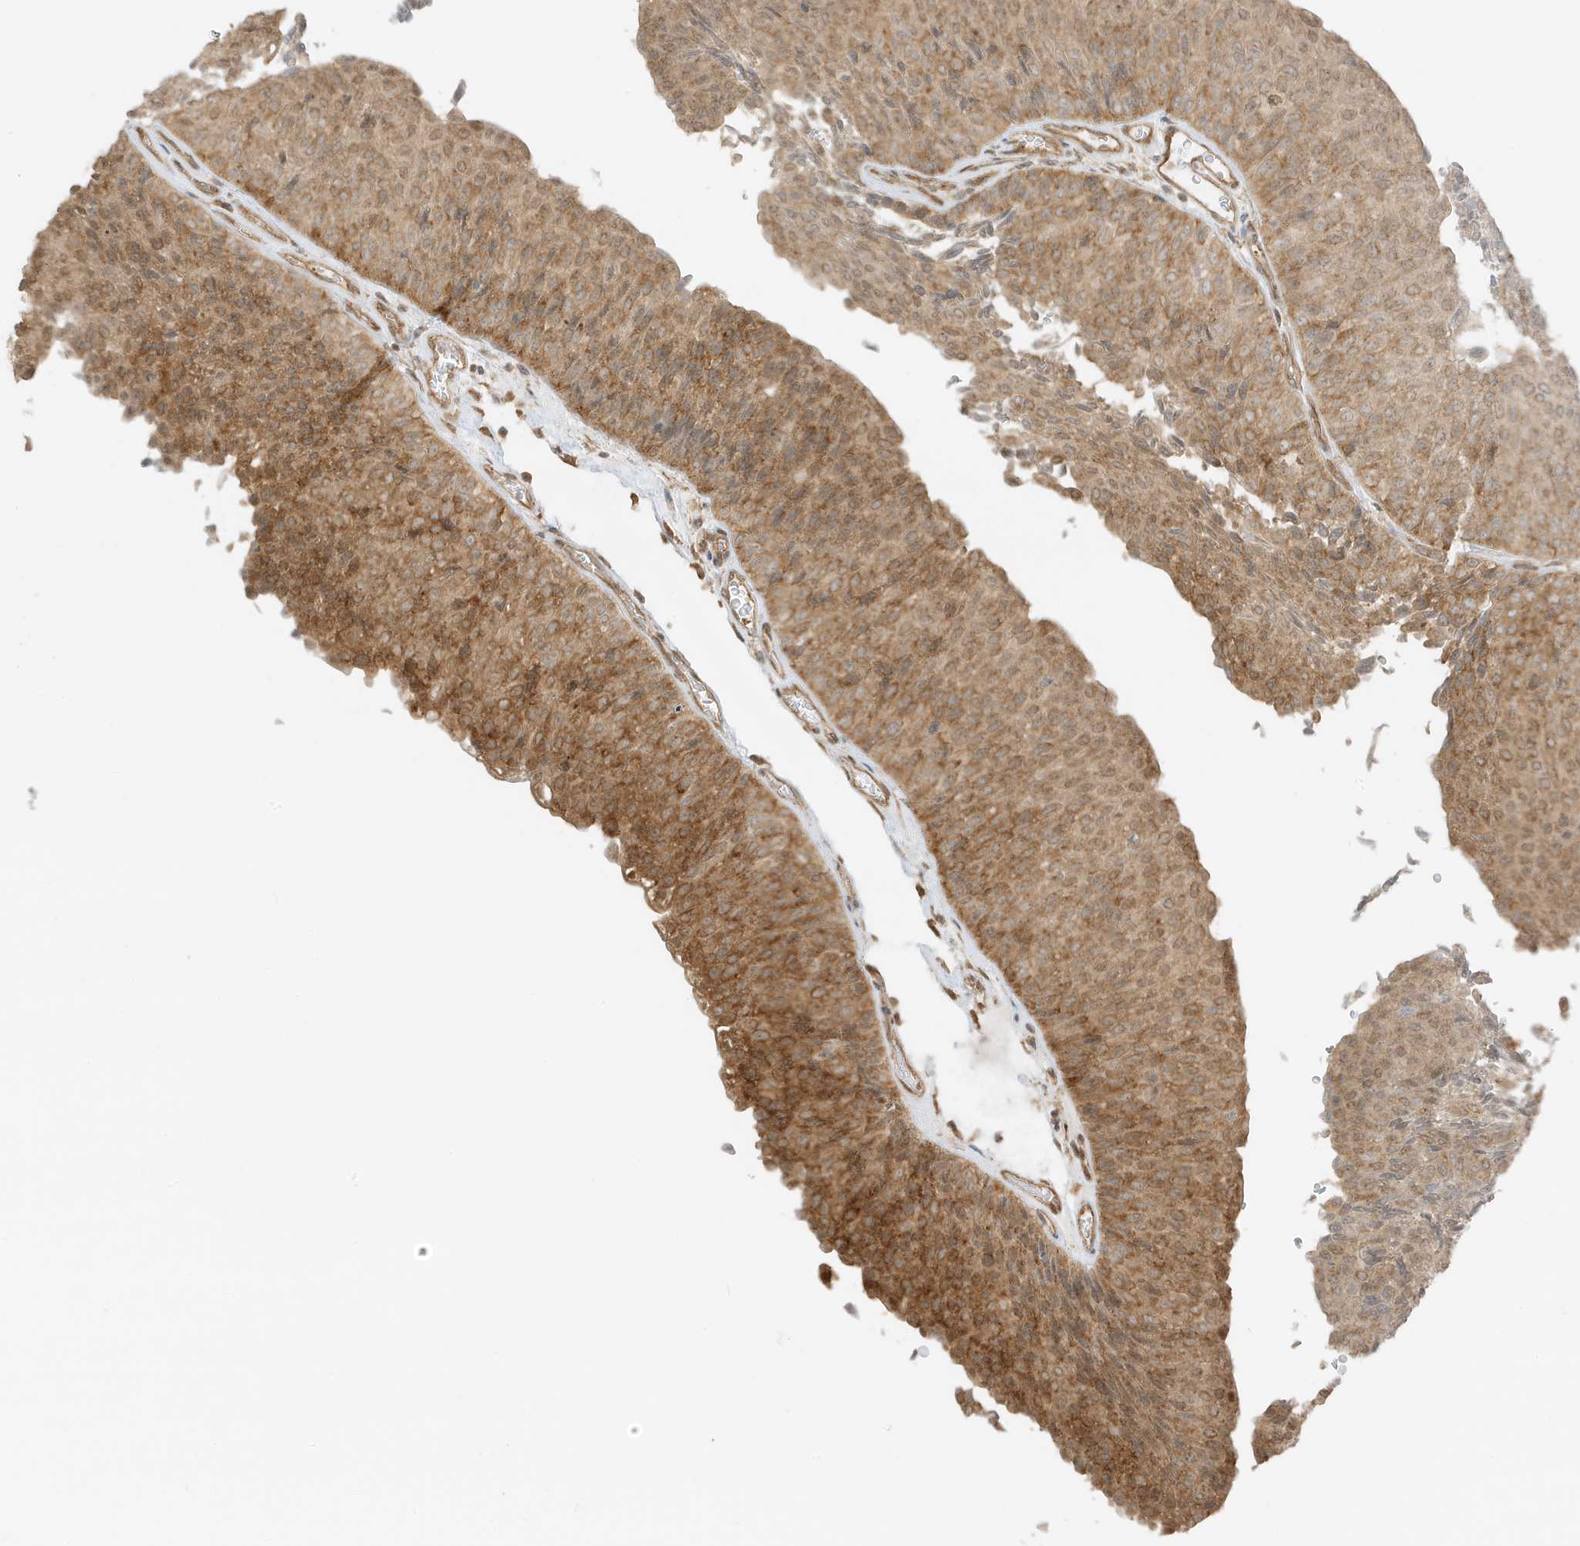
{"staining": {"intensity": "moderate", "quantity": ">75%", "location": "cytoplasmic/membranous"}, "tissue": "urothelial cancer", "cell_type": "Tumor cells", "image_type": "cancer", "snomed": [{"axis": "morphology", "description": "Urothelial carcinoma, Low grade"}, {"axis": "topography", "description": "Urinary bladder"}], "caption": "Urothelial carcinoma (low-grade) stained for a protein (brown) demonstrates moderate cytoplasmic/membranous positive staining in about >75% of tumor cells.", "gene": "UBAP2L", "patient": {"sex": "male", "age": 78}}